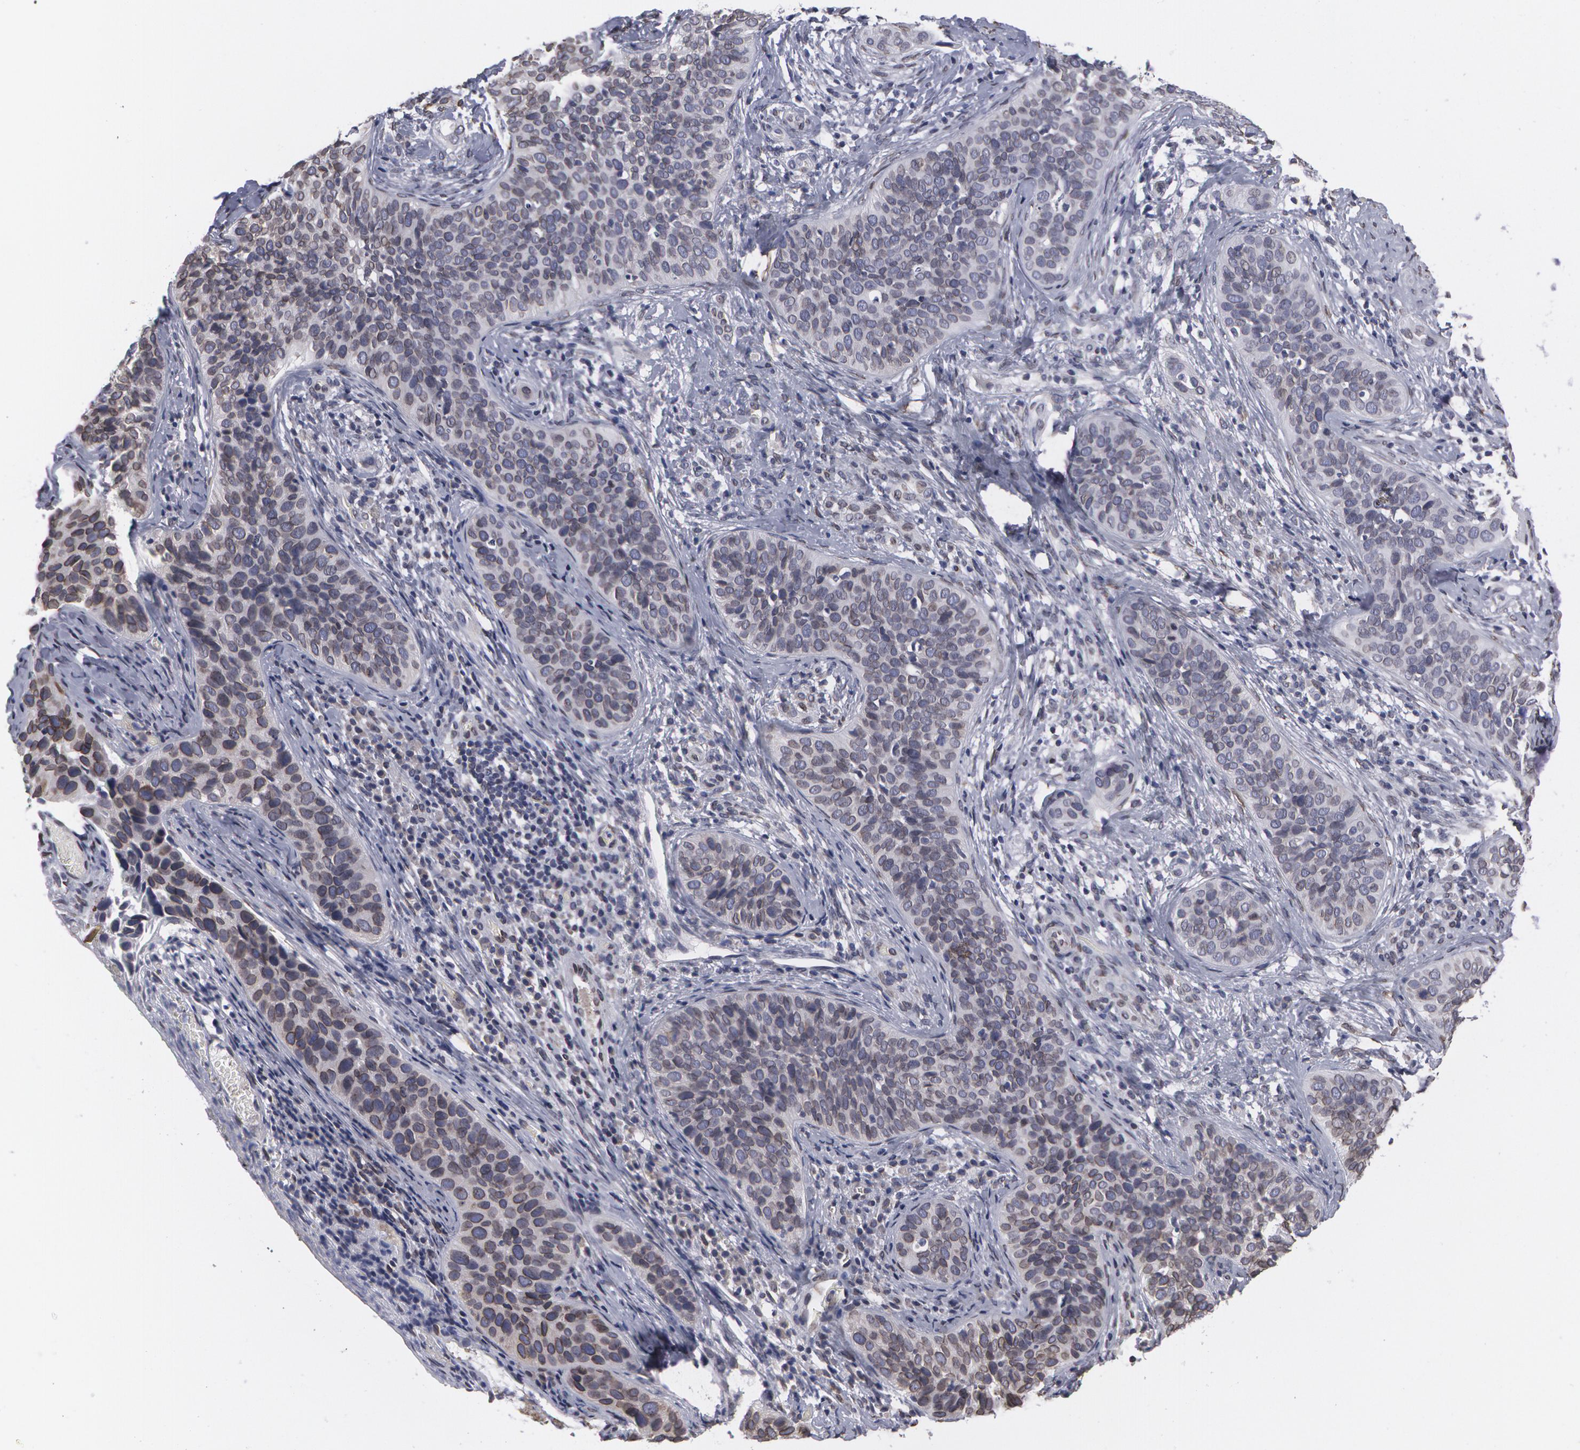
{"staining": {"intensity": "negative", "quantity": "none", "location": "none"}, "tissue": "cervical cancer", "cell_type": "Tumor cells", "image_type": "cancer", "snomed": [{"axis": "morphology", "description": "Squamous cell carcinoma, NOS"}, {"axis": "topography", "description": "Cervix"}], "caption": "Cervical squamous cell carcinoma stained for a protein using immunohistochemistry displays no staining tumor cells.", "gene": "EMD", "patient": {"sex": "female", "age": 31}}